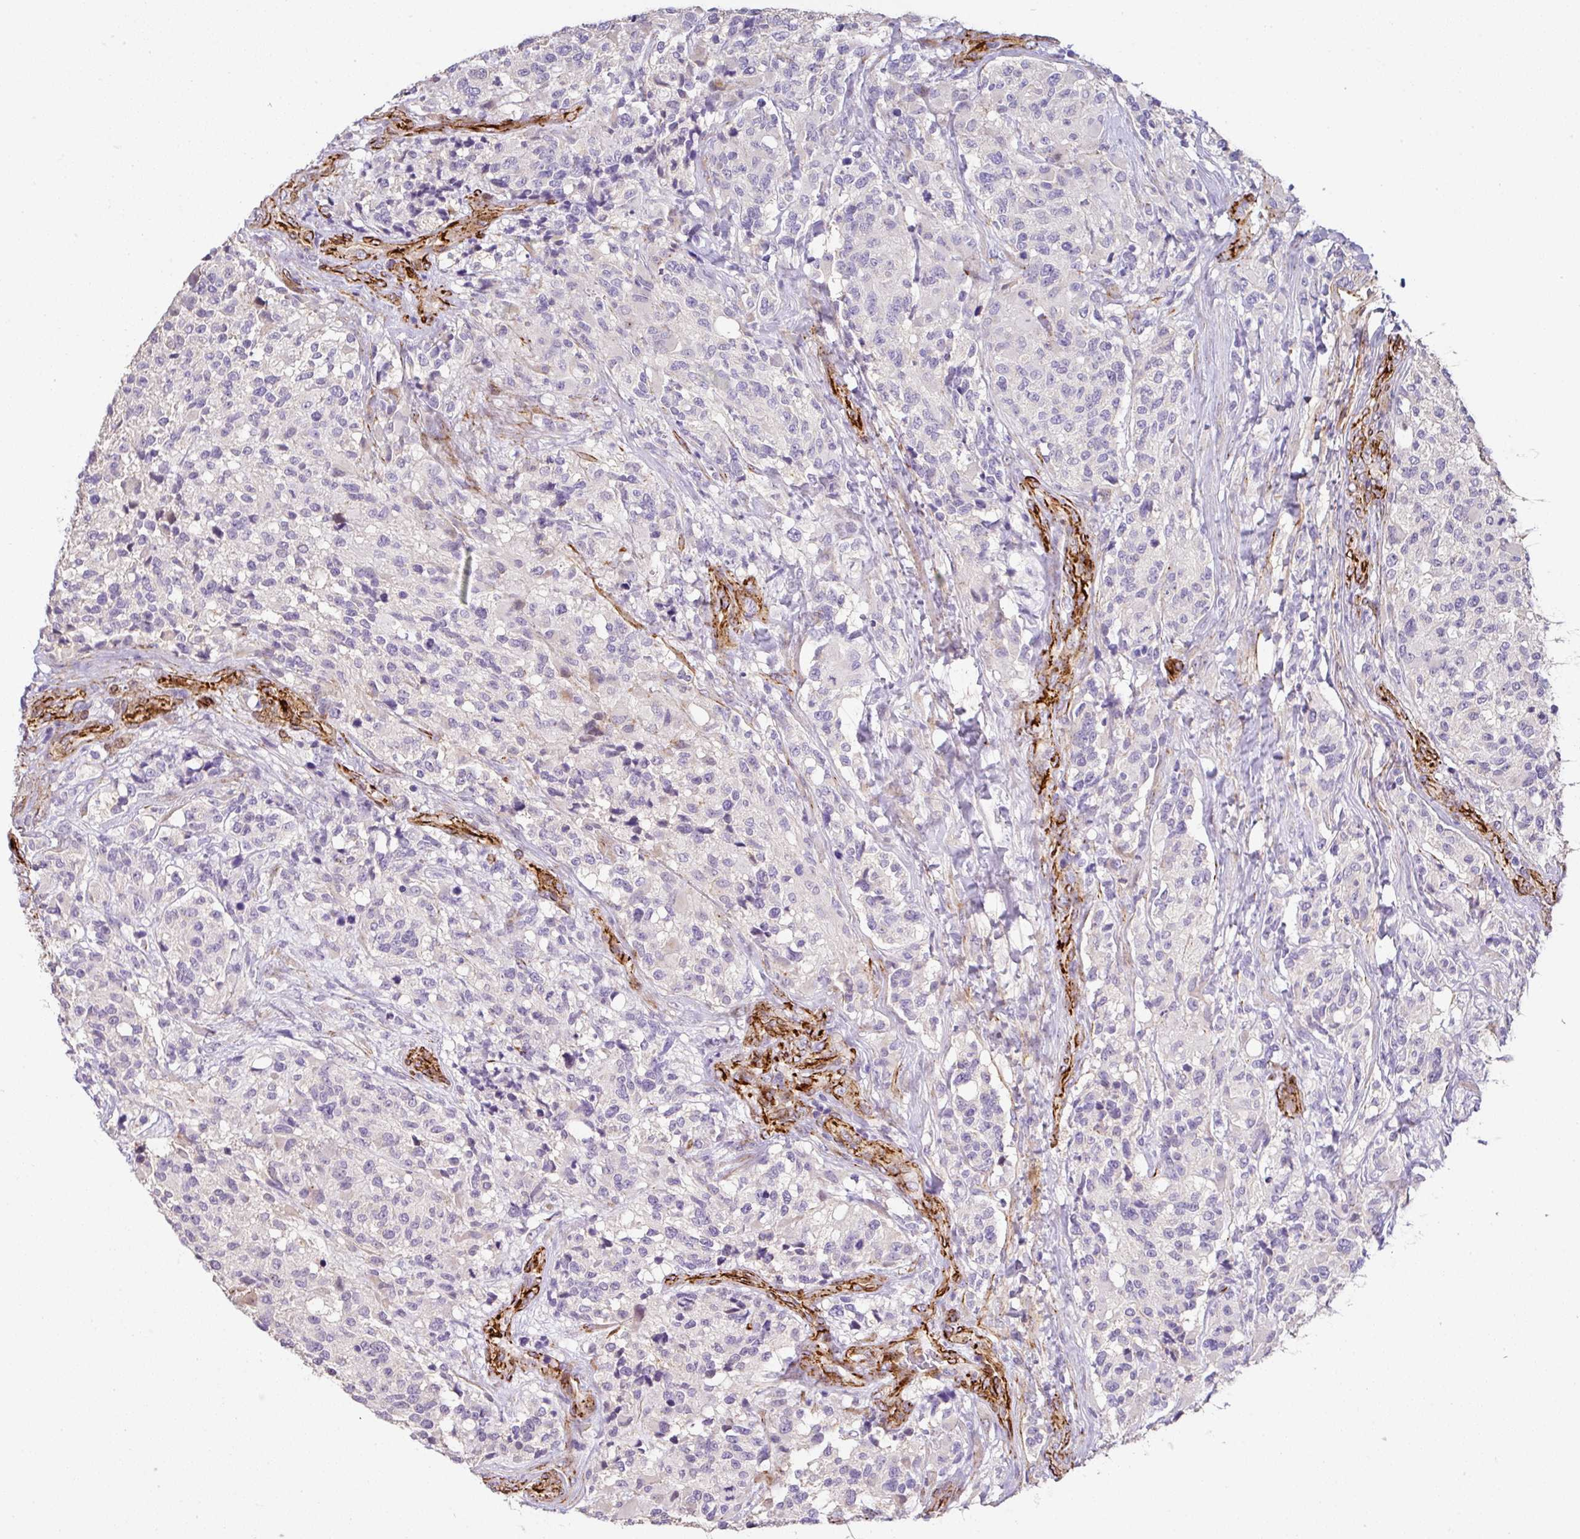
{"staining": {"intensity": "negative", "quantity": "none", "location": "none"}, "tissue": "glioma", "cell_type": "Tumor cells", "image_type": "cancer", "snomed": [{"axis": "morphology", "description": "Glioma, malignant, High grade"}, {"axis": "topography", "description": "Brain"}], "caption": "DAB (3,3'-diaminobenzidine) immunohistochemical staining of human glioma demonstrates no significant expression in tumor cells. (Brightfield microscopy of DAB (3,3'-diaminobenzidine) immunohistochemistry (IHC) at high magnification).", "gene": "SLC25A17", "patient": {"sex": "female", "age": 67}}